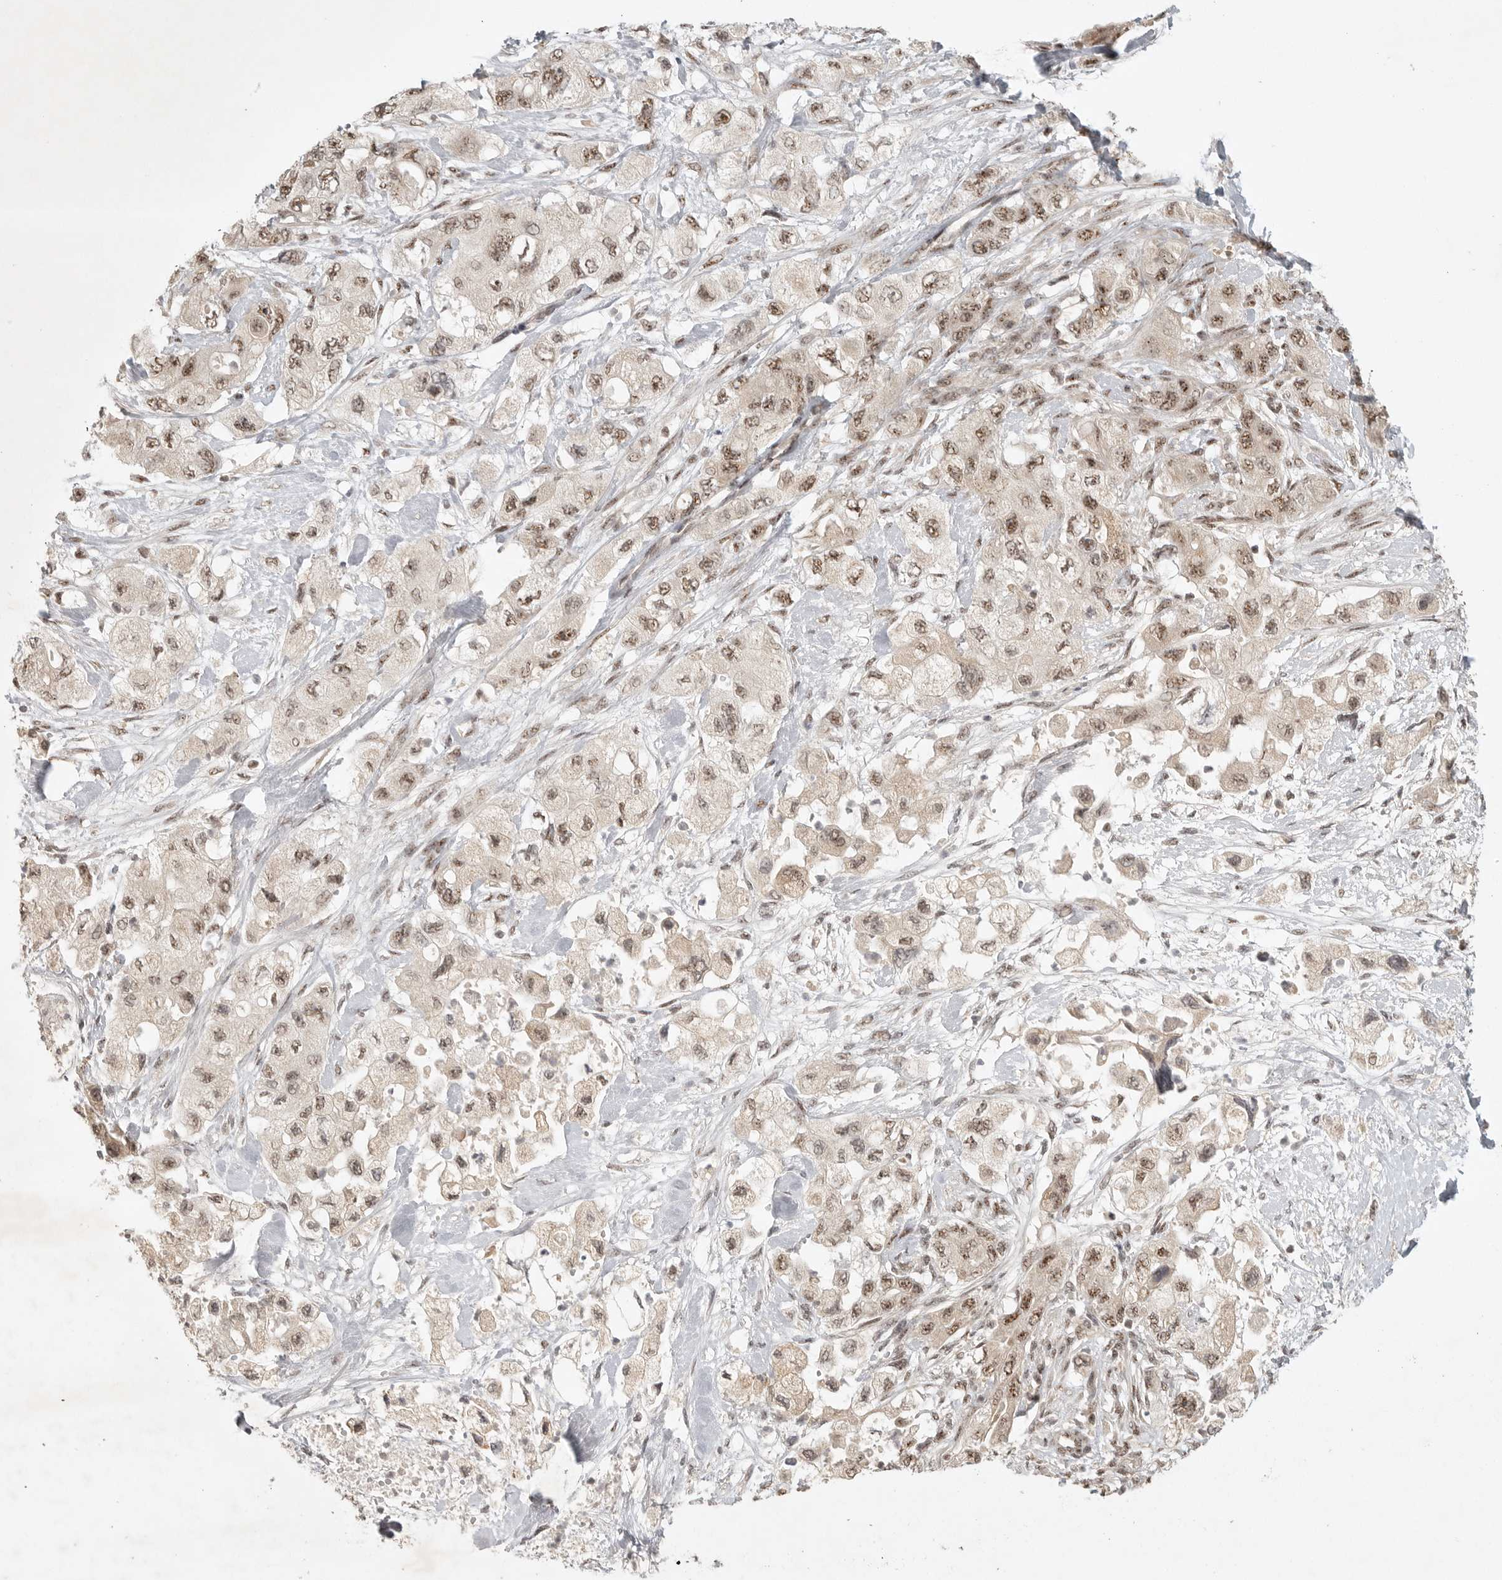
{"staining": {"intensity": "moderate", "quantity": ">75%", "location": "nuclear"}, "tissue": "pancreatic cancer", "cell_type": "Tumor cells", "image_type": "cancer", "snomed": [{"axis": "morphology", "description": "Adenocarcinoma, NOS"}, {"axis": "topography", "description": "Pancreas"}], "caption": "Human pancreatic cancer stained with a brown dye demonstrates moderate nuclear positive expression in about >75% of tumor cells.", "gene": "POMP", "patient": {"sex": "female", "age": 73}}